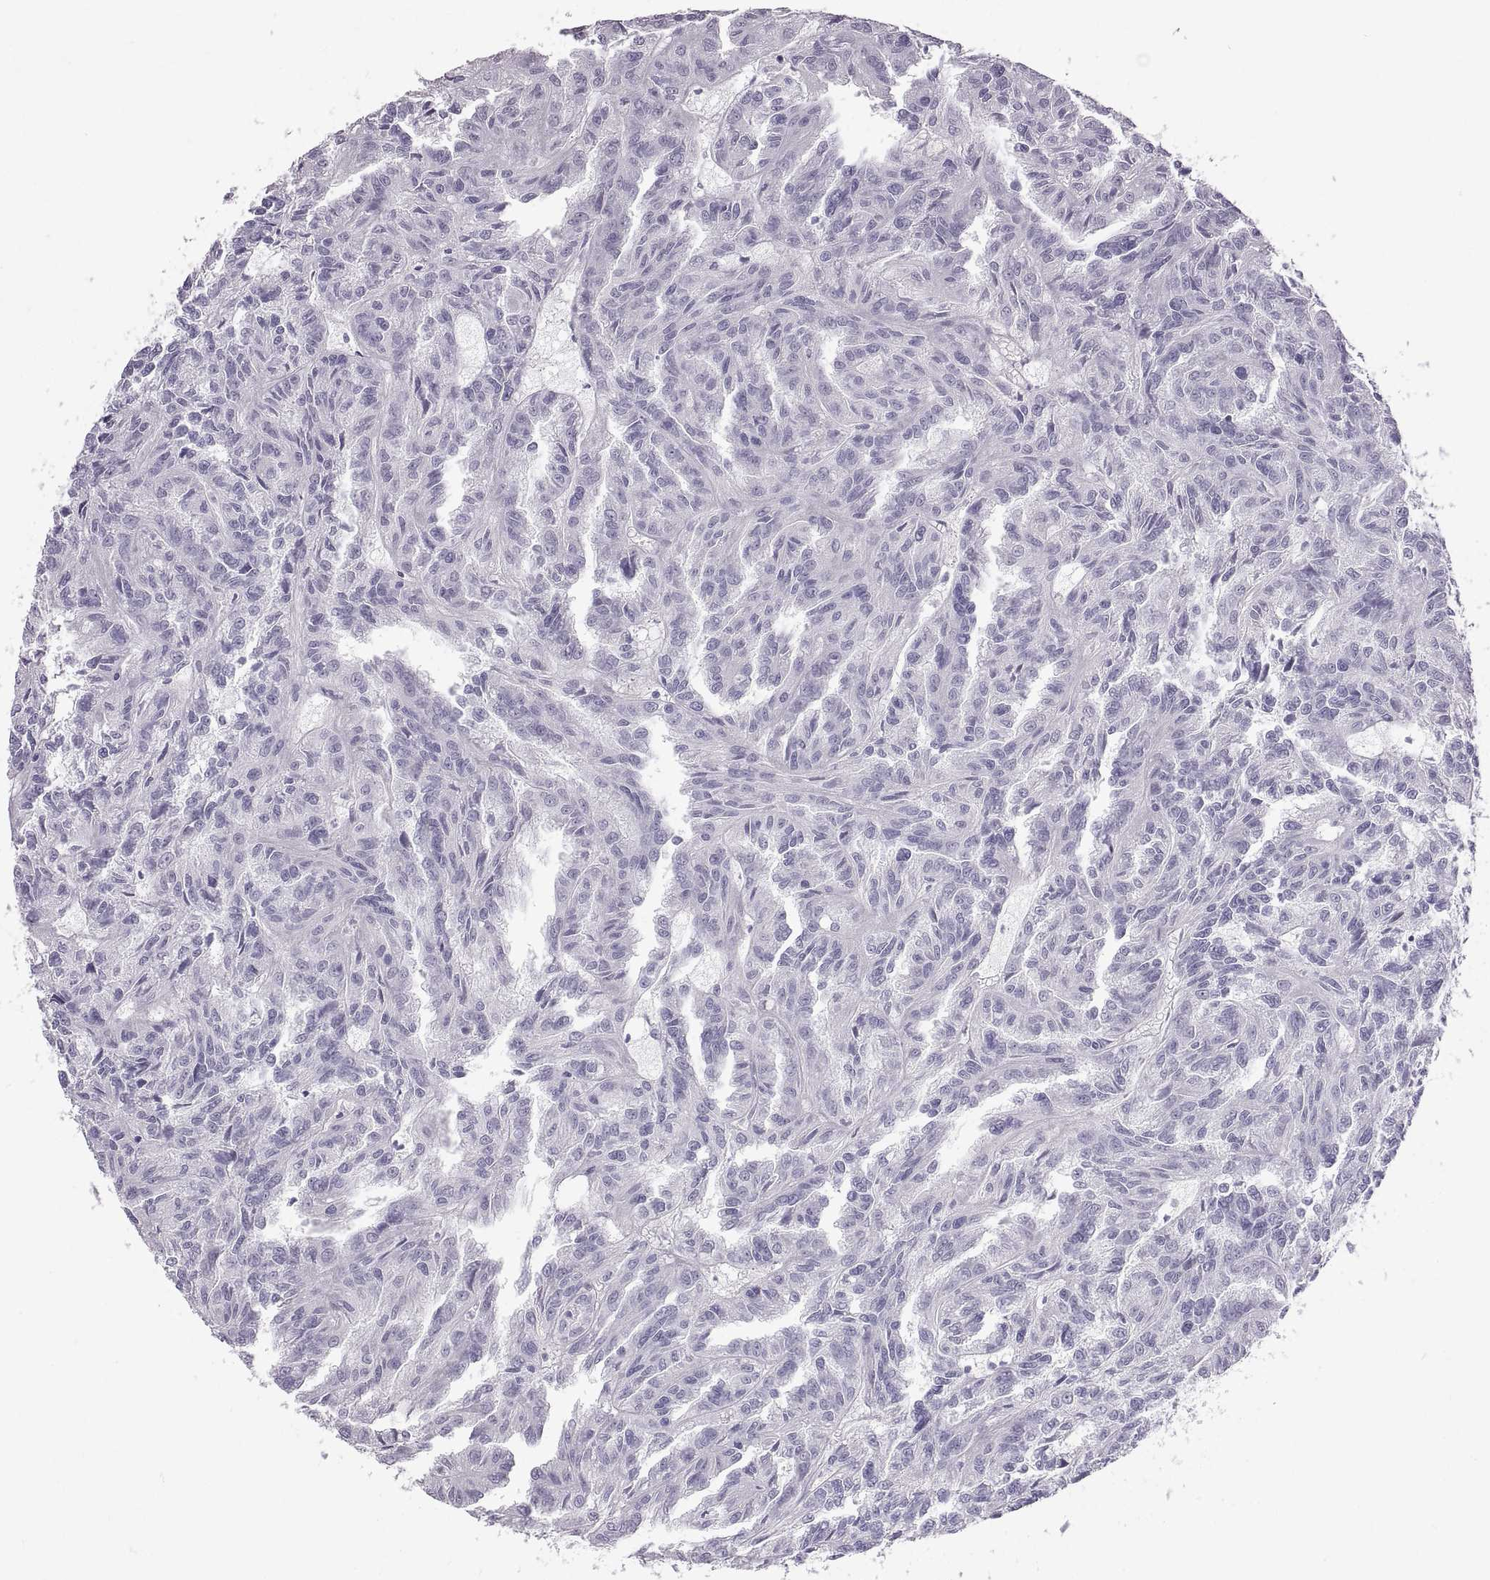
{"staining": {"intensity": "negative", "quantity": "none", "location": "none"}, "tissue": "renal cancer", "cell_type": "Tumor cells", "image_type": "cancer", "snomed": [{"axis": "morphology", "description": "Adenocarcinoma, NOS"}, {"axis": "topography", "description": "Kidney"}], "caption": "This is an IHC image of adenocarcinoma (renal). There is no staining in tumor cells.", "gene": "WFDC8", "patient": {"sex": "male", "age": 79}}